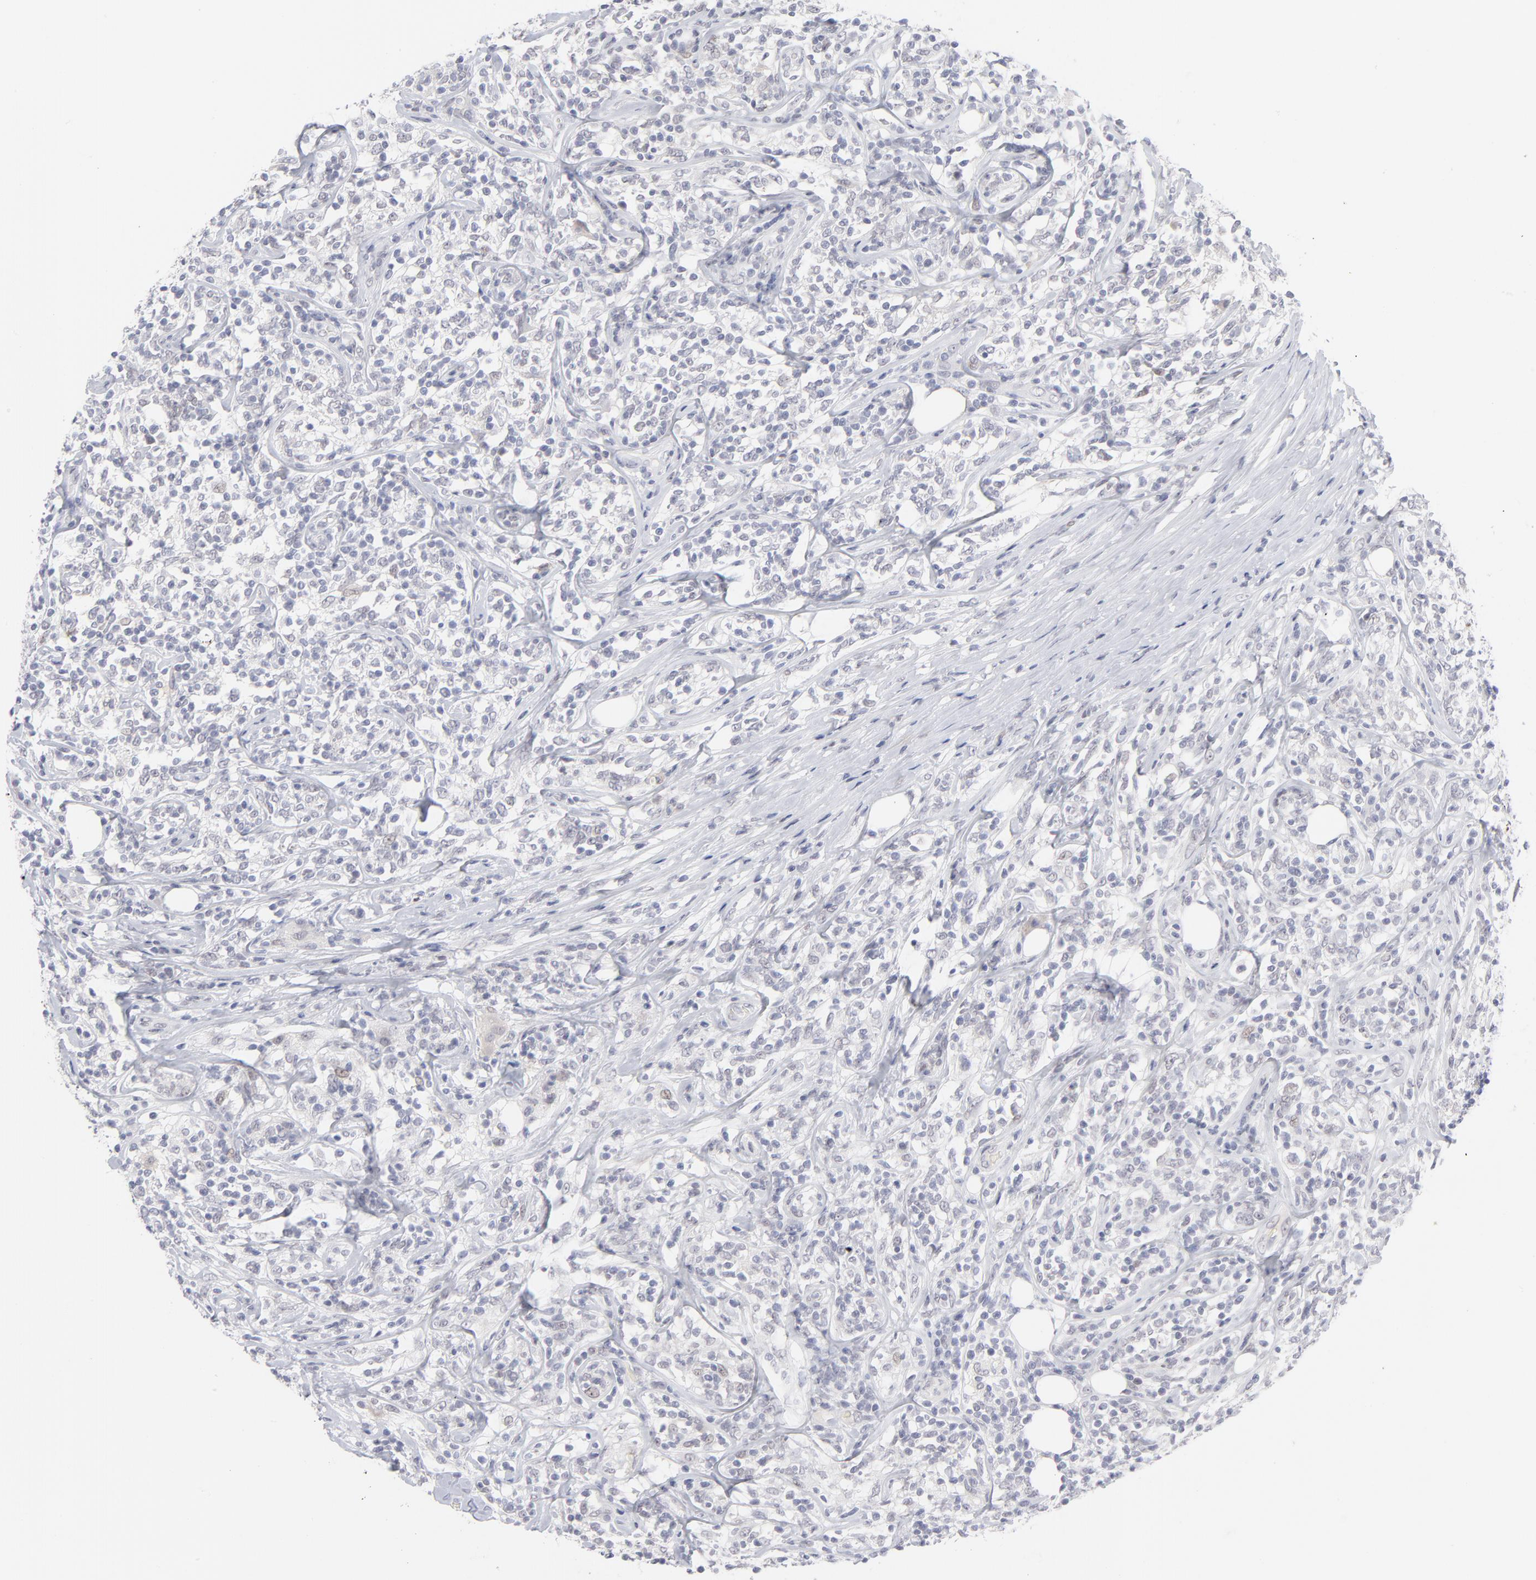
{"staining": {"intensity": "moderate", "quantity": "<25%", "location": "cytoplasmic/membranous"}, "tissue": "lymphoma", "cell_type": "Tumor cells", "image_type": "cancer", "snomed": [{"axis": "morphology", "description": "Malignant lymphoma, non-Hodgkin's type, High grade"}, {"axis": "topography", "description": "Lymph node"}], "caption": "A high-resolution image shows immunohistochemistry (IHC) staining of lymphoma, which demonstrates moderate cytoplasmic/membranous positivity in about <25% of tumor cells. (DAB IHC, brown staining for protein, blue staining for nuclei).", "gene": "CCR2", "patient": {"sex": "female", "age": 84}}